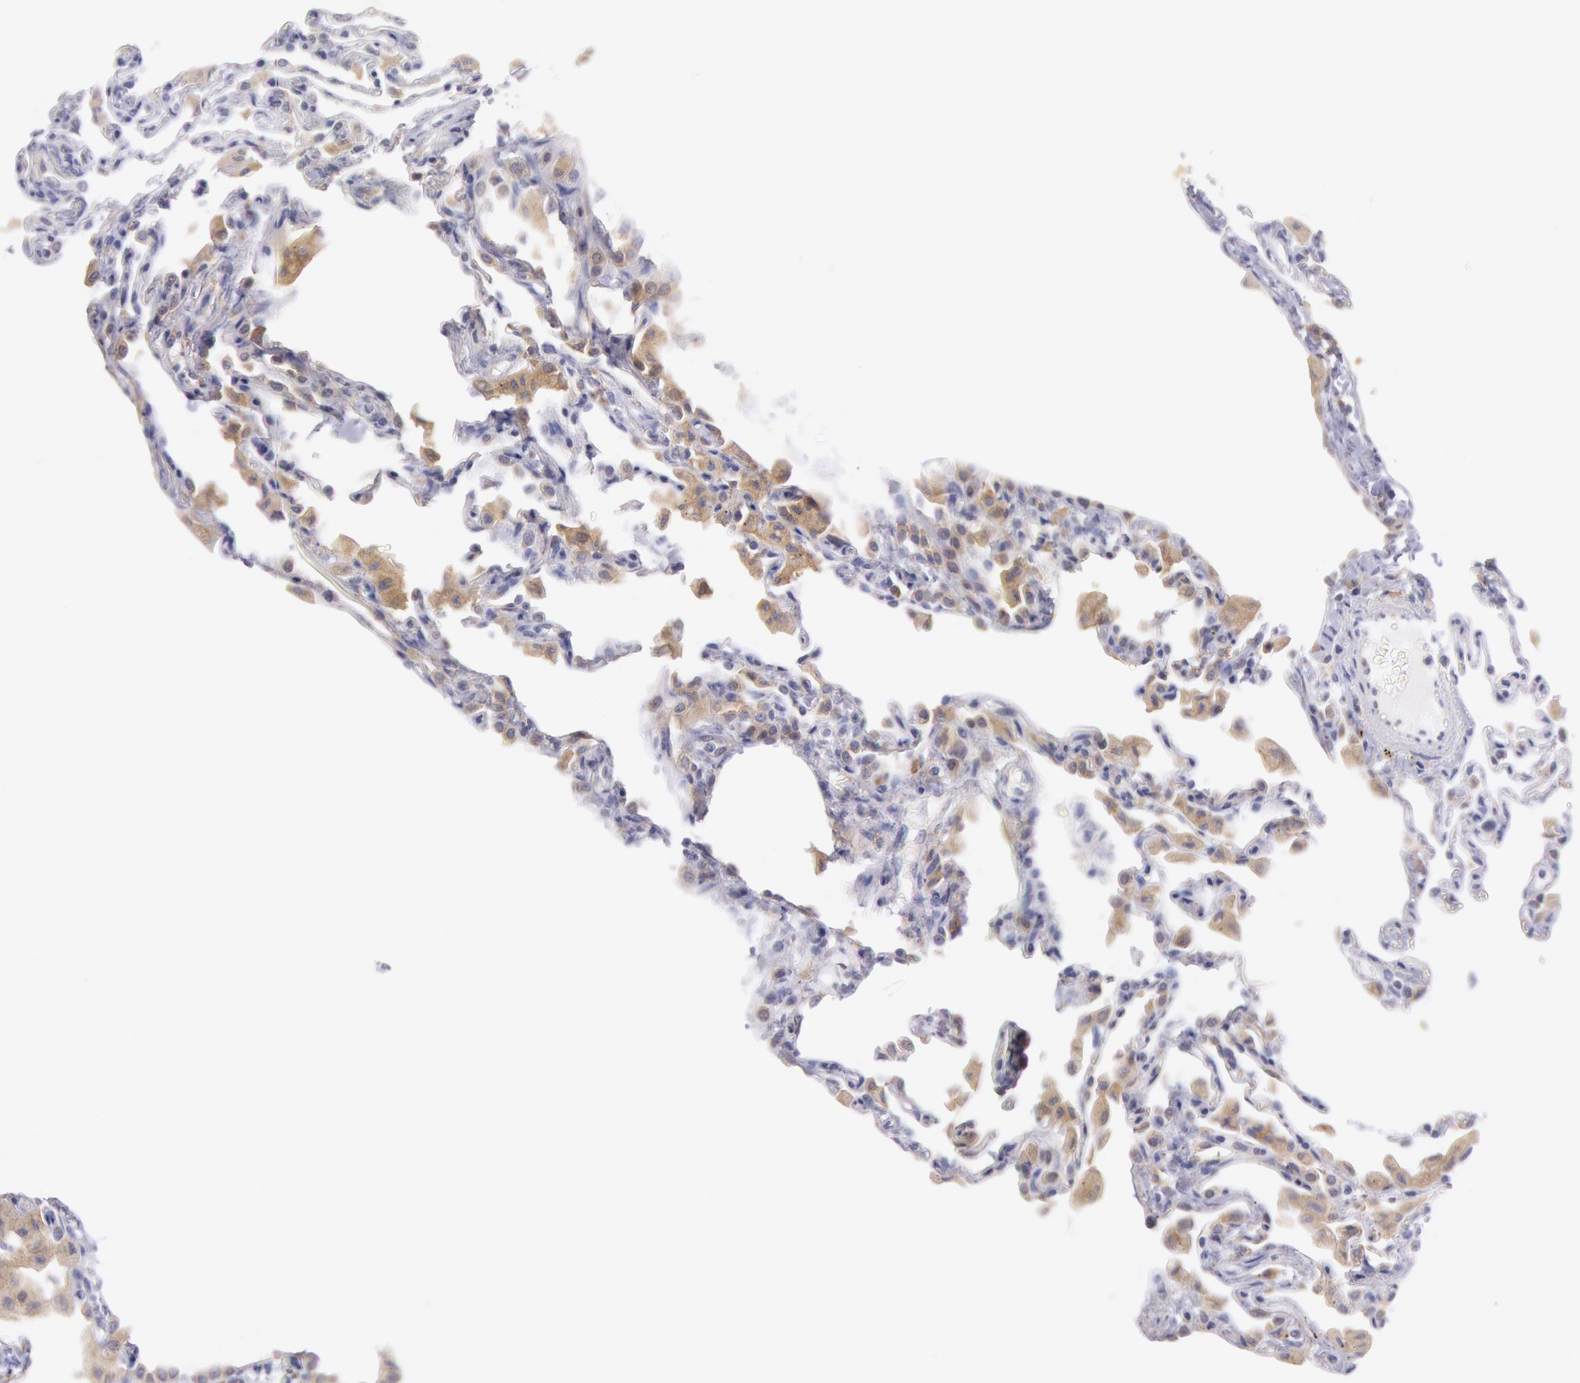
{"staining": {"intensity": "negative", "quantity": "none", "location": "none"}, "tissue": "lung", "cell_type": "Alveolar cells", "image_type": "normal", "snomed": [{"axis": "morphology", "description": "Normal tissue, NOS"}, {"axis": "topography", "description": "Lung"}], "caption": "An IHC micrograph of unremarkable lung is shown. There is no staining in alveolar cells of lung.", "gene": "MYO5A", "patient": {"sex": "female", "age": 49}}